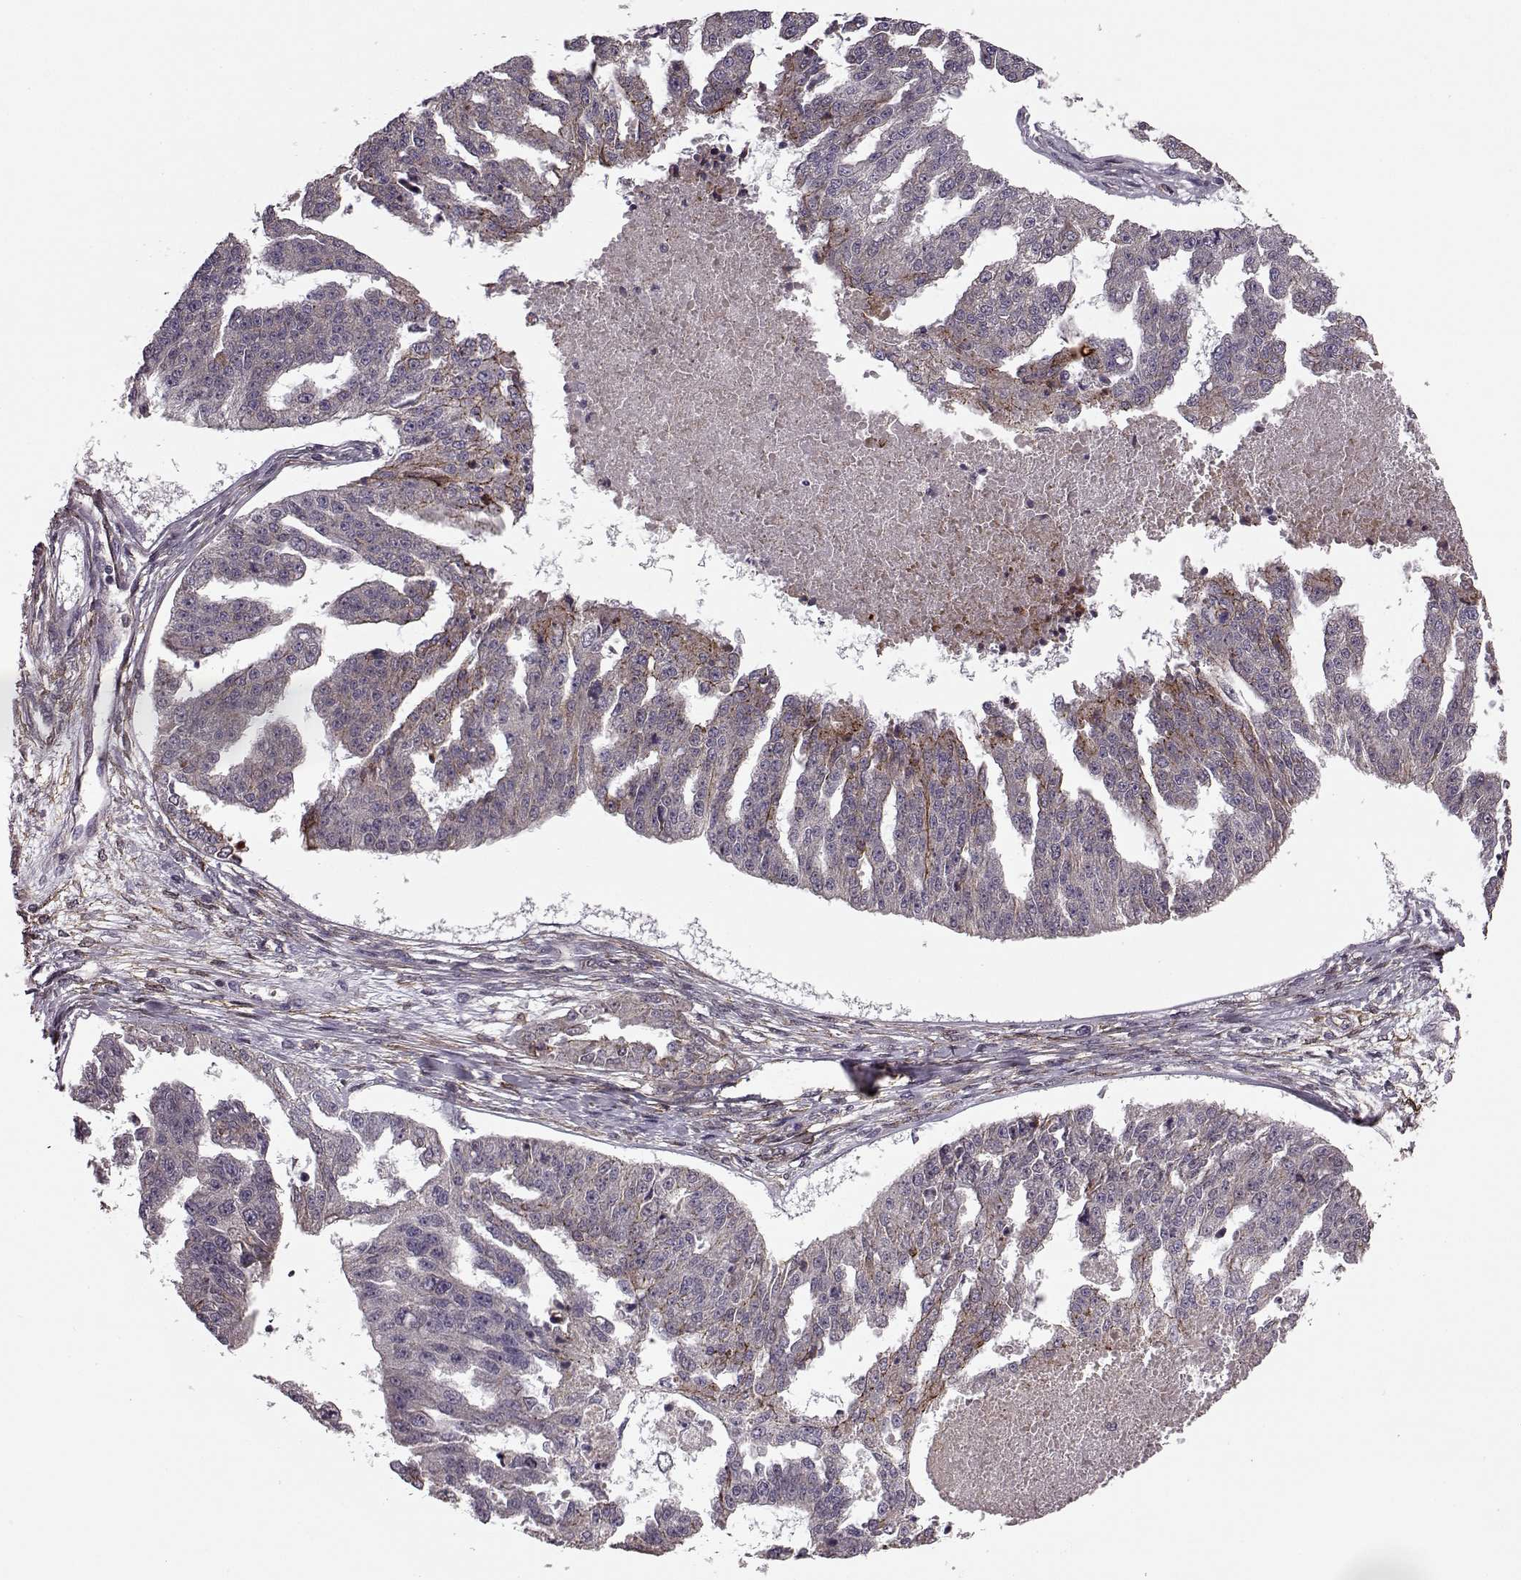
{"staining": {"intensity": "strong", "quantity": "<25%", "location": "cytoplasmic/membranous"}, "tissue": "ovarian cancer", "cell_type": "Tumor cells", "image_type": "cancer", "snomed": [{"axis": "morphology", "description": "Cystadenocarcinoma, serous, NOS"}, {"axis": "topography", "description": "Ovary"}], "caption": "A brown stain shows strong cytoplasmic/membranous expression of a protein in ovarian serous cystadenocarcinoma tumor cells.", "gene": "SYNPO", "patient": {"sex": "female", "age": 58}}